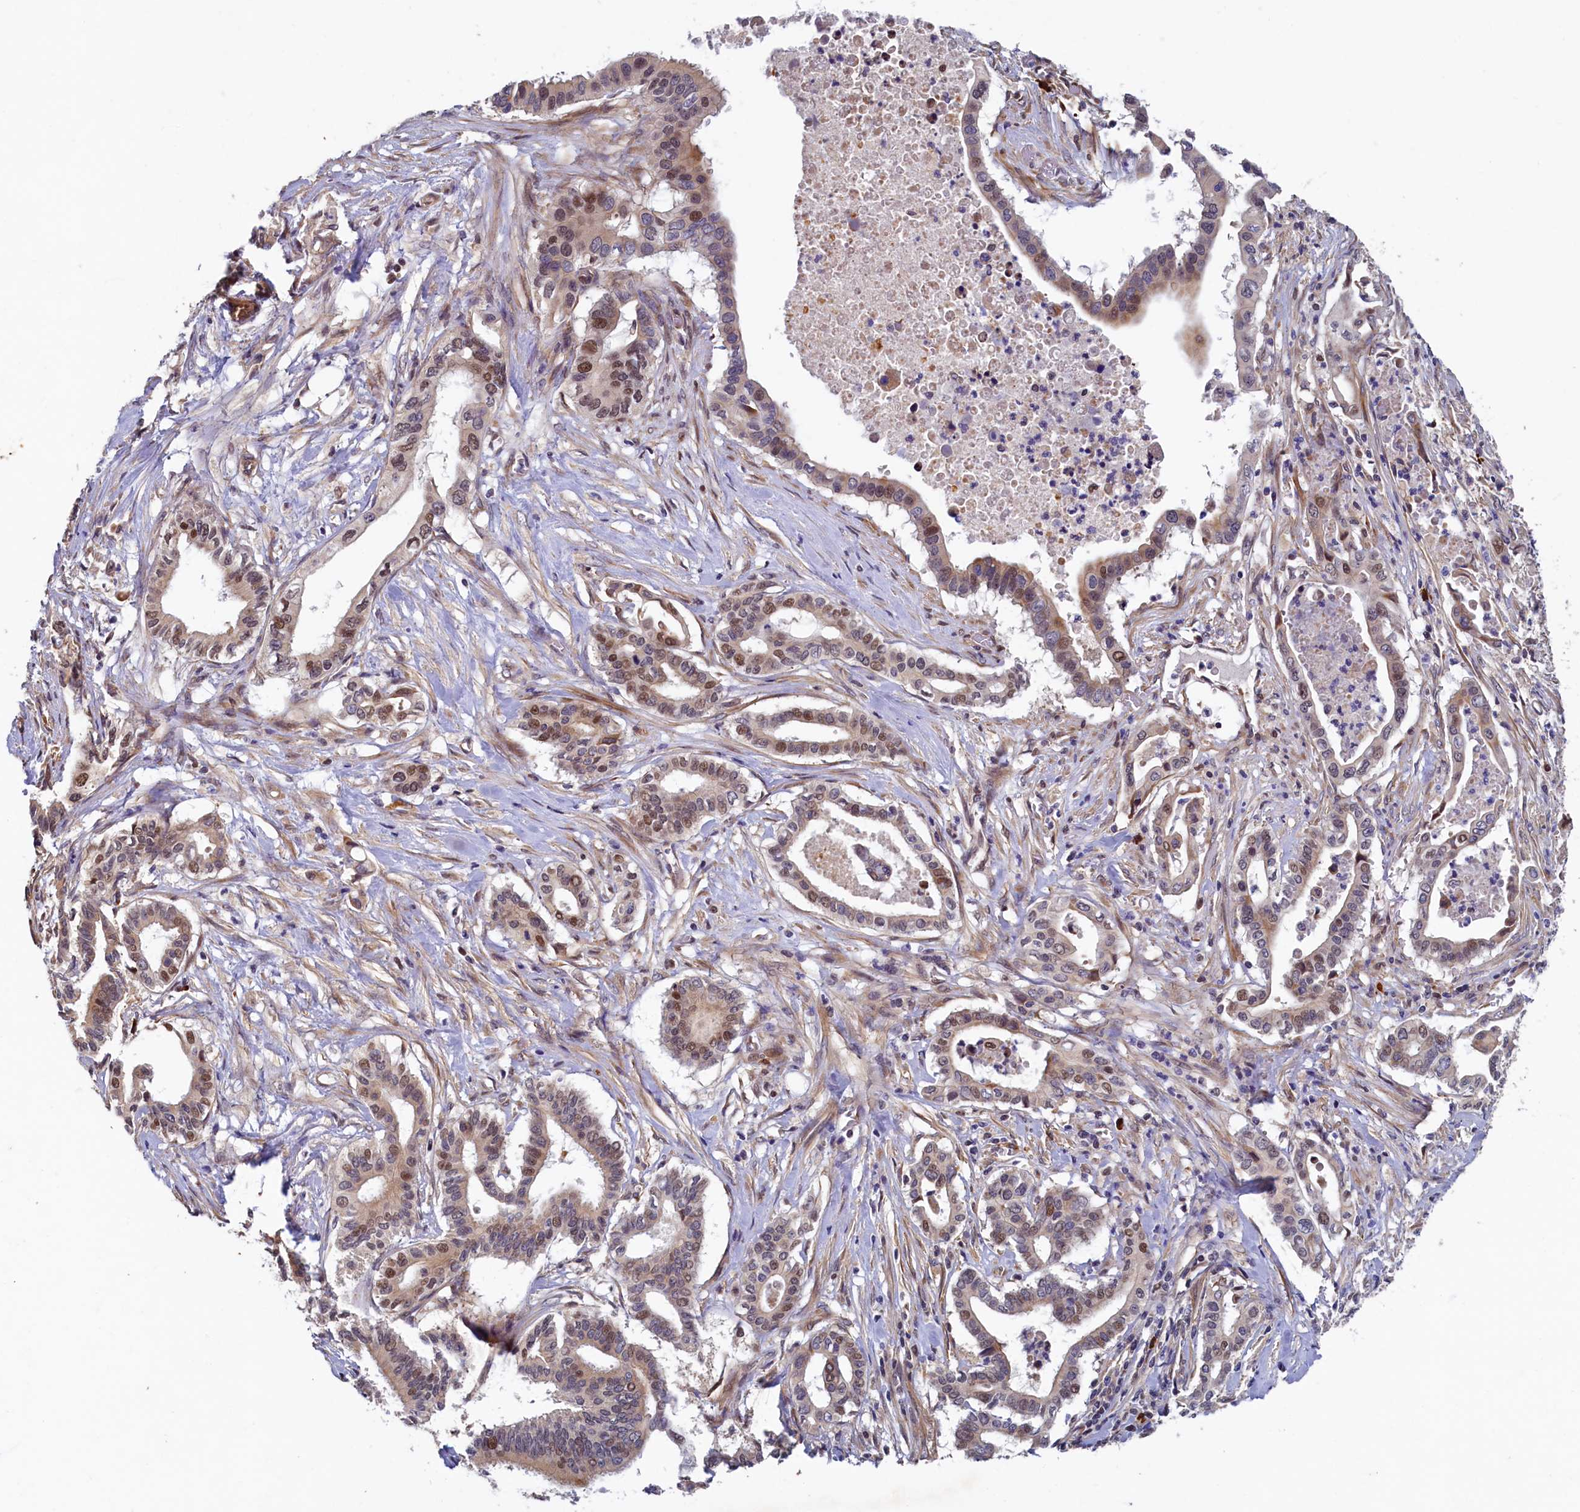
{"staining": {"intensity": "moderate", "quantity": "25%-75%", "location": "cytoplasmic/membranous,nuclear"}, "tissue": "pancreatic cancer", "cell_type": "Tumor cells", "image_type": "cancer", "snomed": [{"axis": "morphology", "description": "Adenocarcinoma, NOS"}, {"axis": "topography", "description": "Pancreas"}], "caption": "Pancreatic cancer (adenocarcinoma) stained with IHC exhibits moderate cytoplasmic/membranous and nuclear positivity in about 25%-75% of tumor cells. (IHC, brightfield microscopy, high magnification).", "gene": "SLC16A14", "patient": {"sex": "female", "age": 77}}